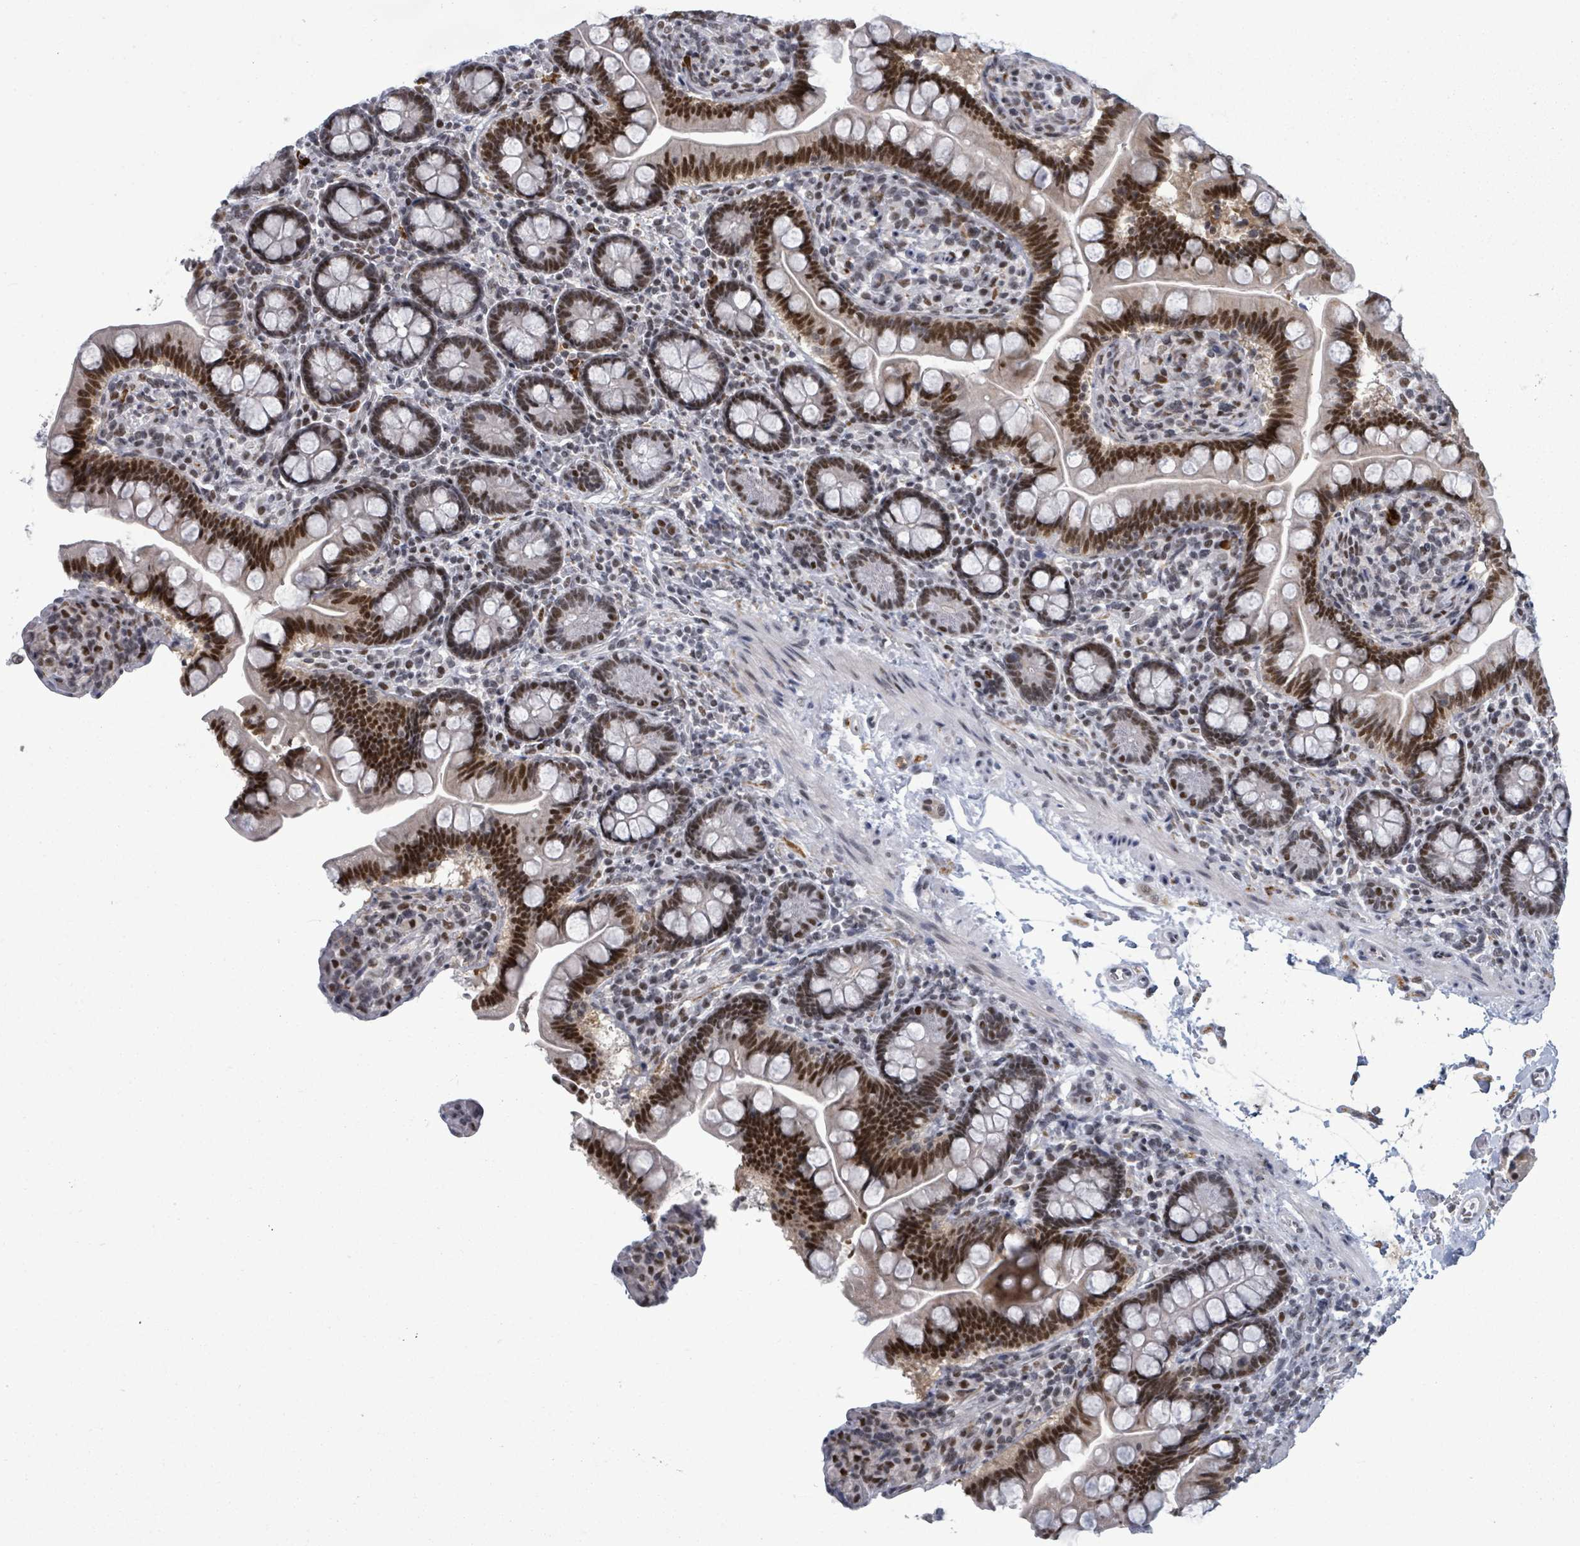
{"staining": {"intensity": "strong", "quantity": ">75%", "location": "nuclear"}, "tissue": "small intestine", "cell_type": "Glandular cells", "image_type": "normal", "snomed": [{"axis": "morphology", "description": "Normal tissue, NOS"}, {"axis": "topography", "description": "Small intestine"}], "caption": "Human small intestine stained with a brown dye displays strong nuclear positive staining in about >75% of glandular cells.", "gene": "BIVM", "patient": {"sex": "female", "age": 64}}